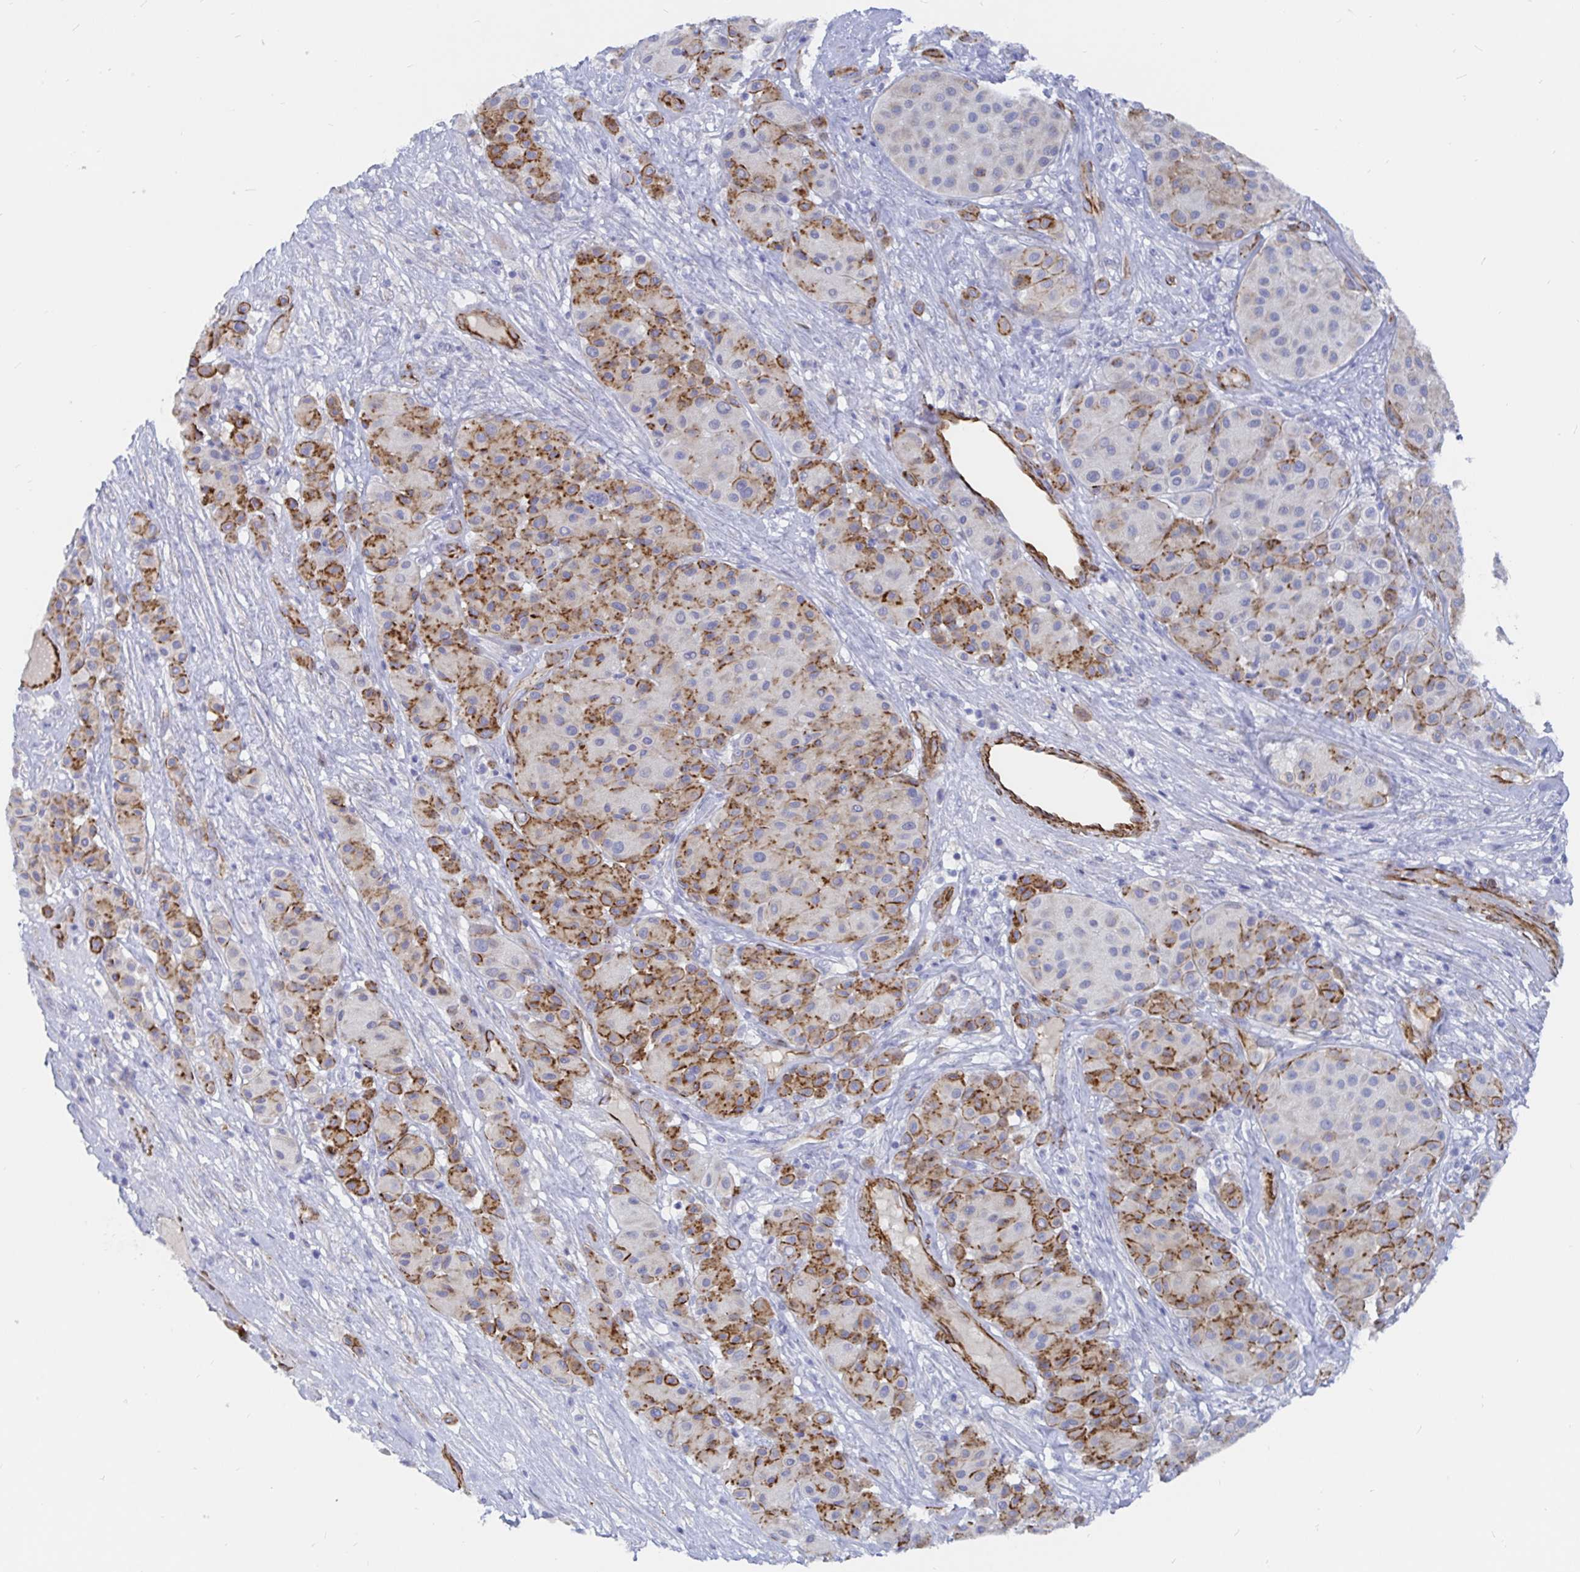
{"staining": {"intensity": "moderate", "quantity": "25%-75%", "location": "cytoplasmic/membranous"}, "tissue": "melanoma", "cell_type": "Tumor cells", "image_type": "cancer", "snomed": [{"axis": "morphology", "description": "Malignant melanoma, Metastatic site"}, {"axis": "topography", "description": "Smooth muscle"}], "caption": "Malignant melanoma (metastatic site) stained with a brown dye exhibits moderate cytoplasmic/membranous positive expression in about 25%-75% of tumor cells.", "gene": "COX16", "patient": {"sex": "male", "age": 41}}